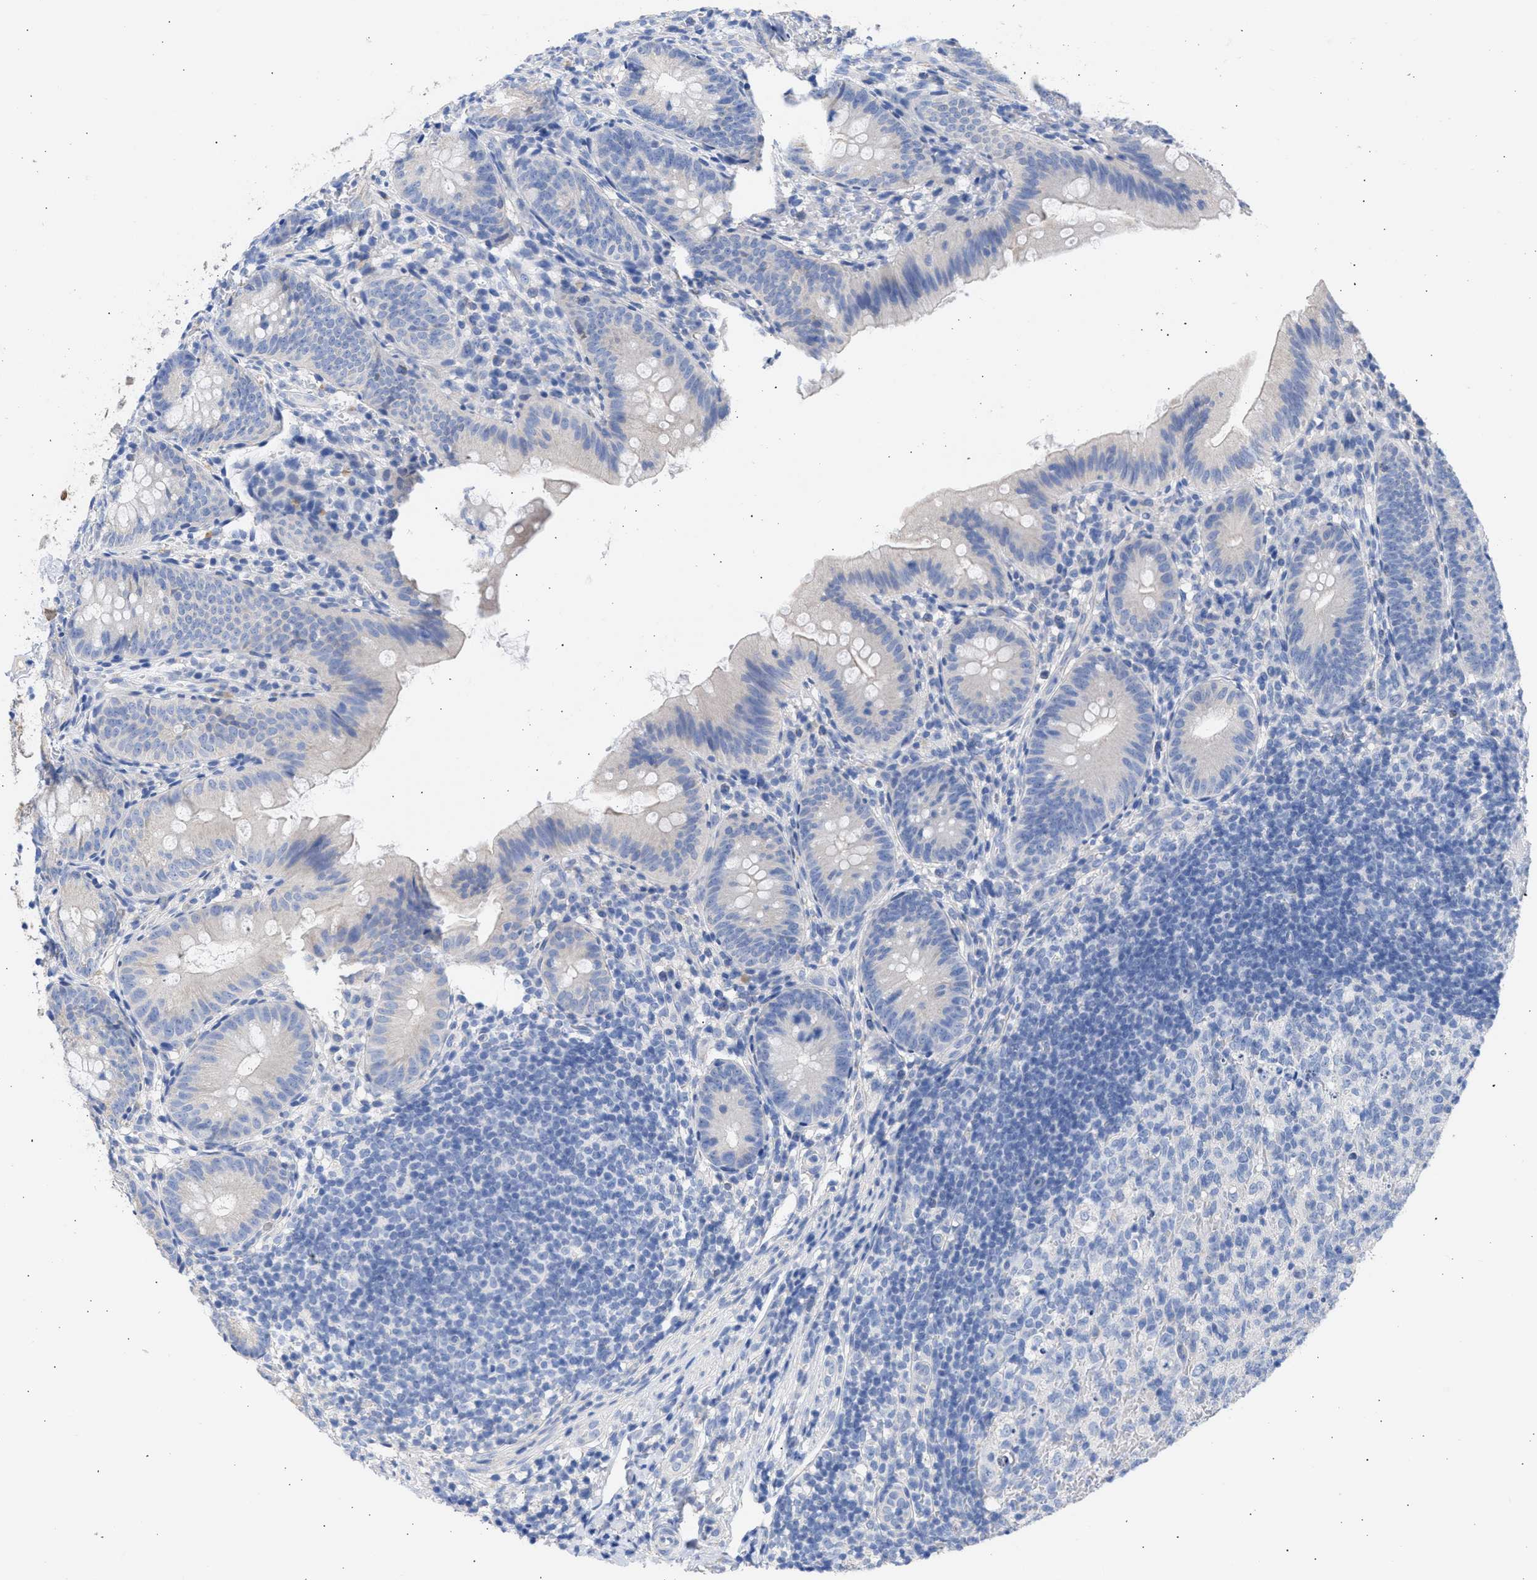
{"staining": {"intensity": "negative", "quantity": "none", "location": "none"}, "tissue": "appendix", "cell_type": "Glandular cells", "image_type": "normal", "snomed": [{"axis": "morphology", "description": "Normal tissue, NOS"}, {"axis": "topography", "description": "Appendix"}], "caption": "Histopathology image shows no significant protein staining in glandular cells of unremarkable appendix.", "gene": "RSPH1", "patient": {"sex": "male", "age": 1}}